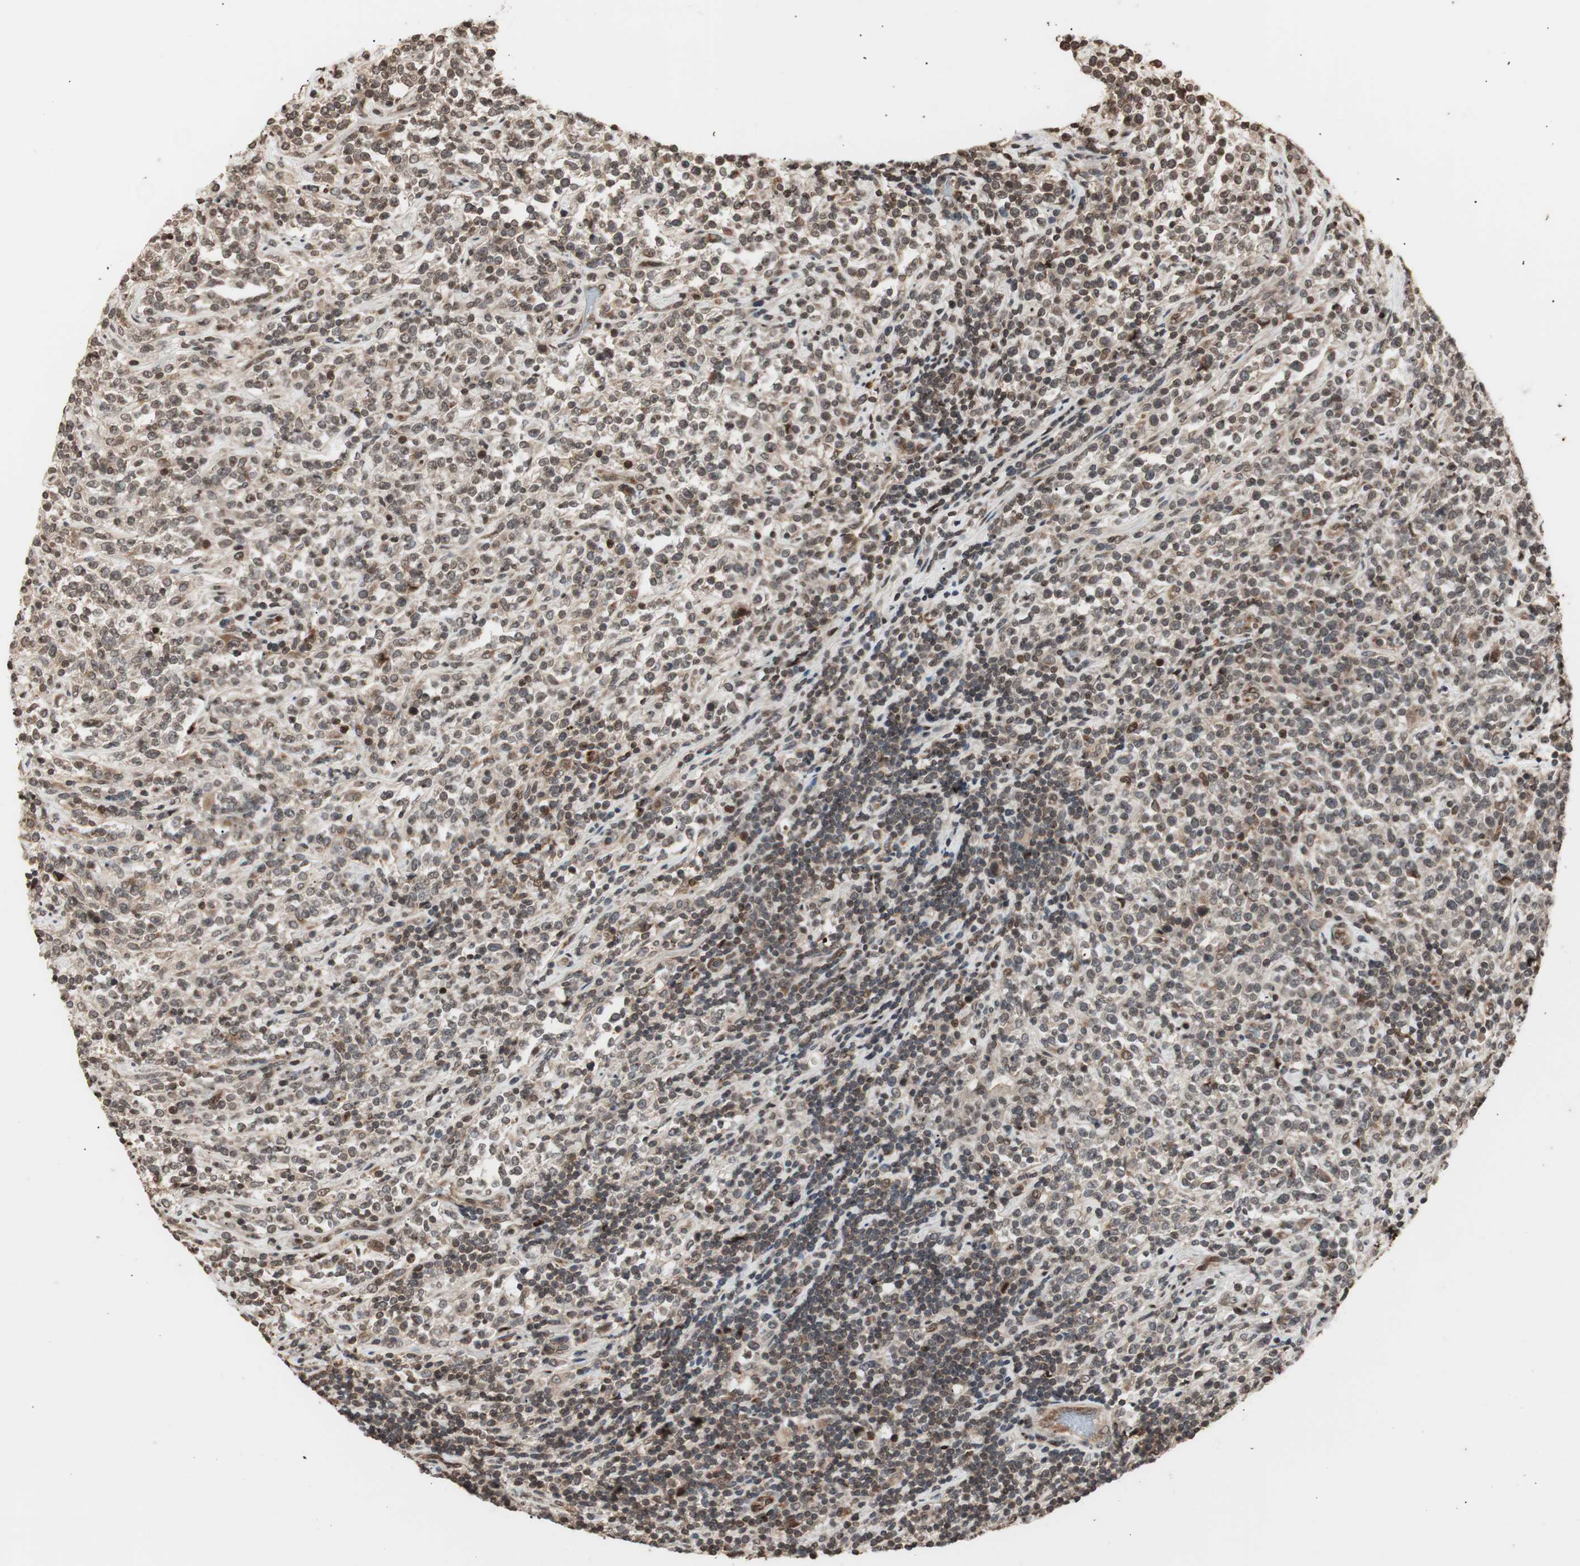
{"staining": {"intensity": "moderate", "quantity": "25%-75%", "location": "cytoplasmic/membranous"}, "tissue": "lymphoma", "cell_type": "Tumor cells", "image_type": "cancer", "snomed": [{"axis": "morphology", "description": "Malignant lymphoma, non-Hodgkin's type, High grade"}, {"axis": "topography", "description": "Soft tissue"}], "caption": "IHC histopathology image of human high-grade malignant lymphoma, non-Hodgkin's type stained for a protein (brown), which exhibits medium levels of moderate cytoplasmic/membranous positivity in about 25%-75% of tumor cells.", "gene": "ZFC3H1", "patient": {"sex": "male", "age": 18}}